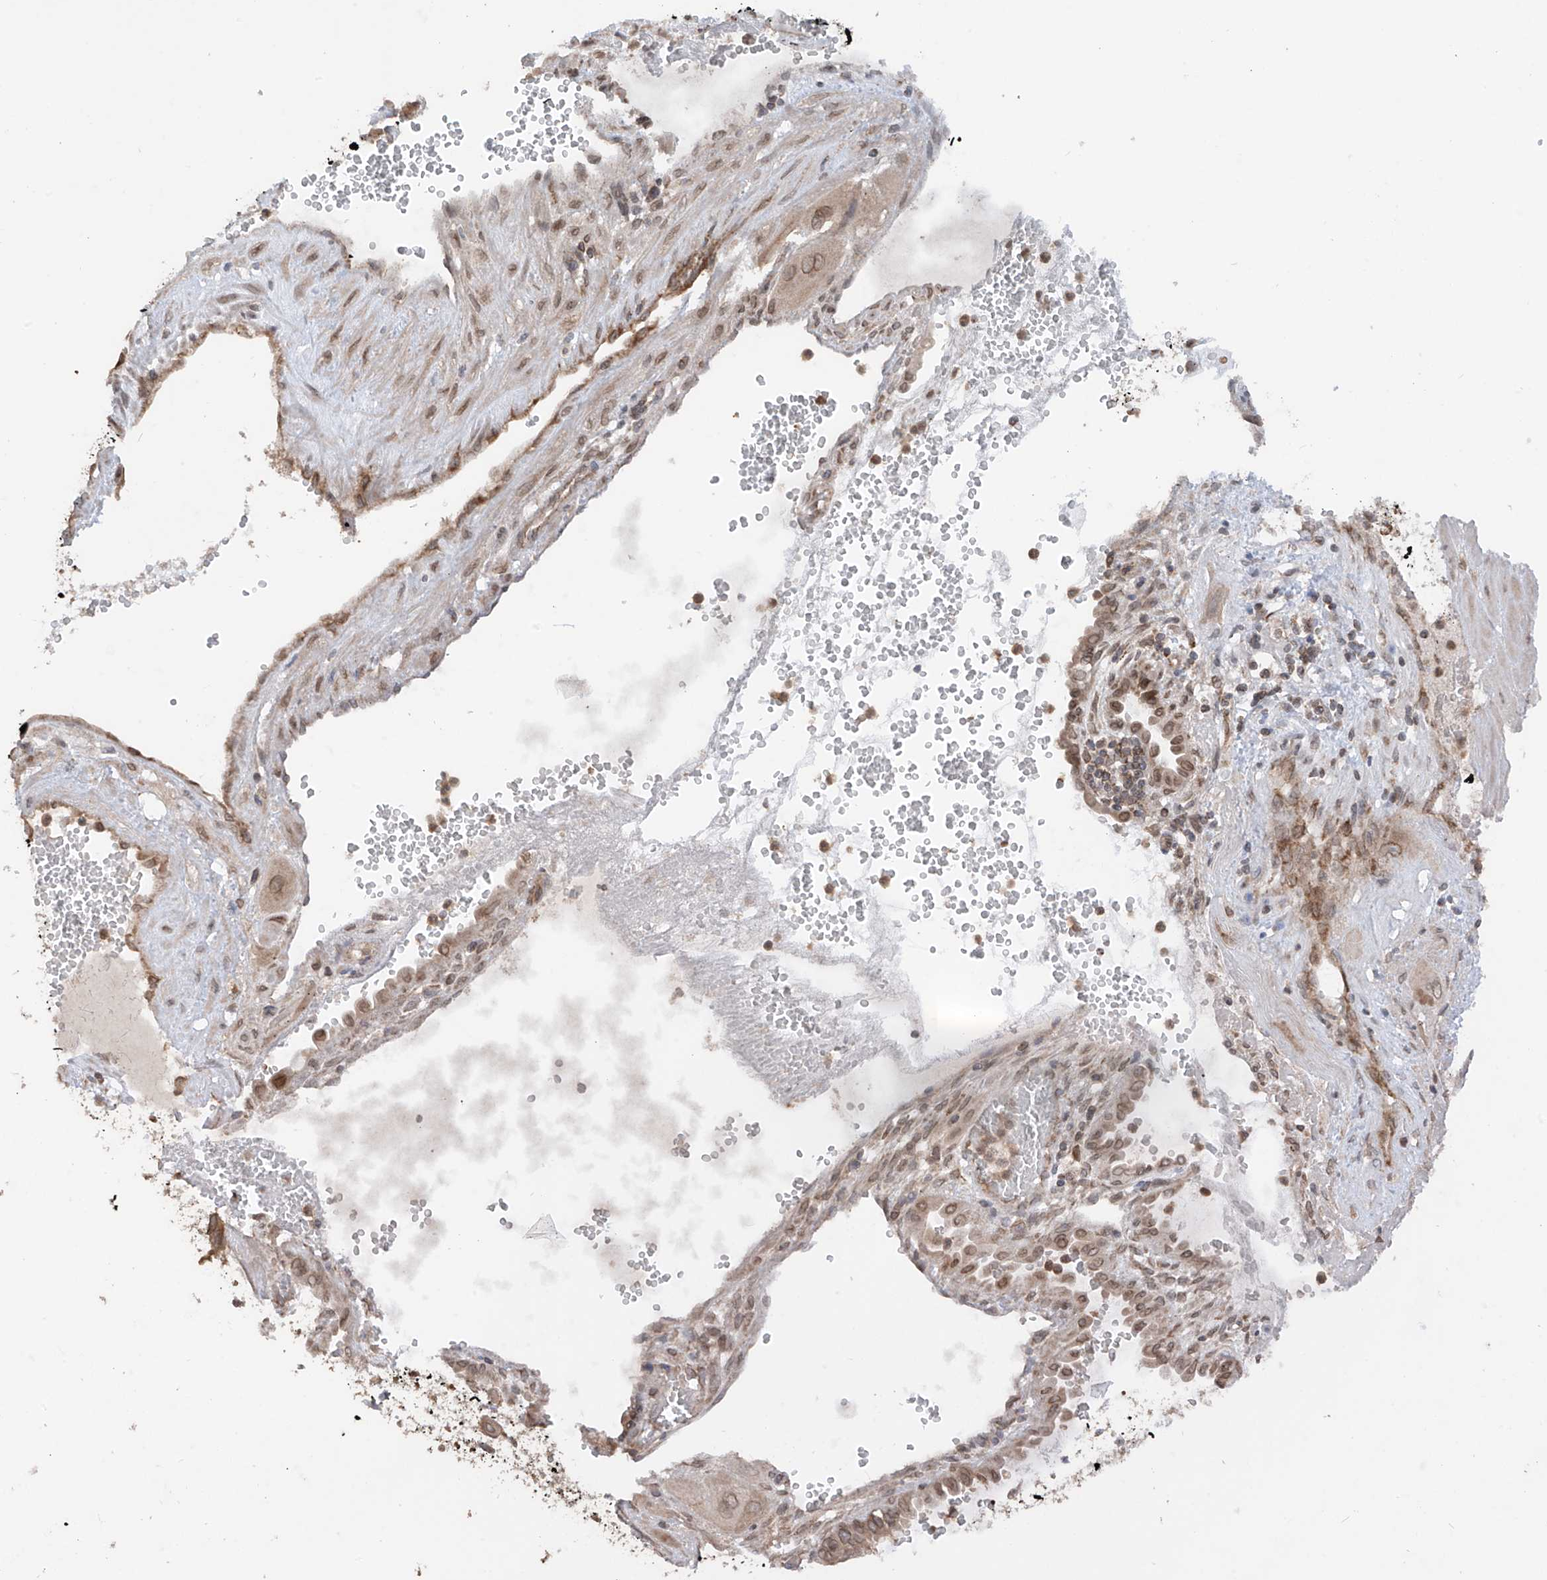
{"staining": {"intensity": "moderate", "quantity": ">75%", "location": "cytoplasmic/membranous,nuclear"}, "tissue": "cervical cancer", "cell_type": "Tumor cells", "image_type": "cancer", "snomed": [{"axis": "morphology", "description": "Squamous cell carcinoma, NOS"}, {"axis": "topography", "description": "Cervix"}], "caption": "The image demonstrates immunohistochemical staining of cervical cancer. There is moderate cytoplasmic/membranous and nuclear expression is seen in approximately >75% of tumor cells.", "gene": "AHCTF1", "patient": {"sex": "female", "age": 34}}